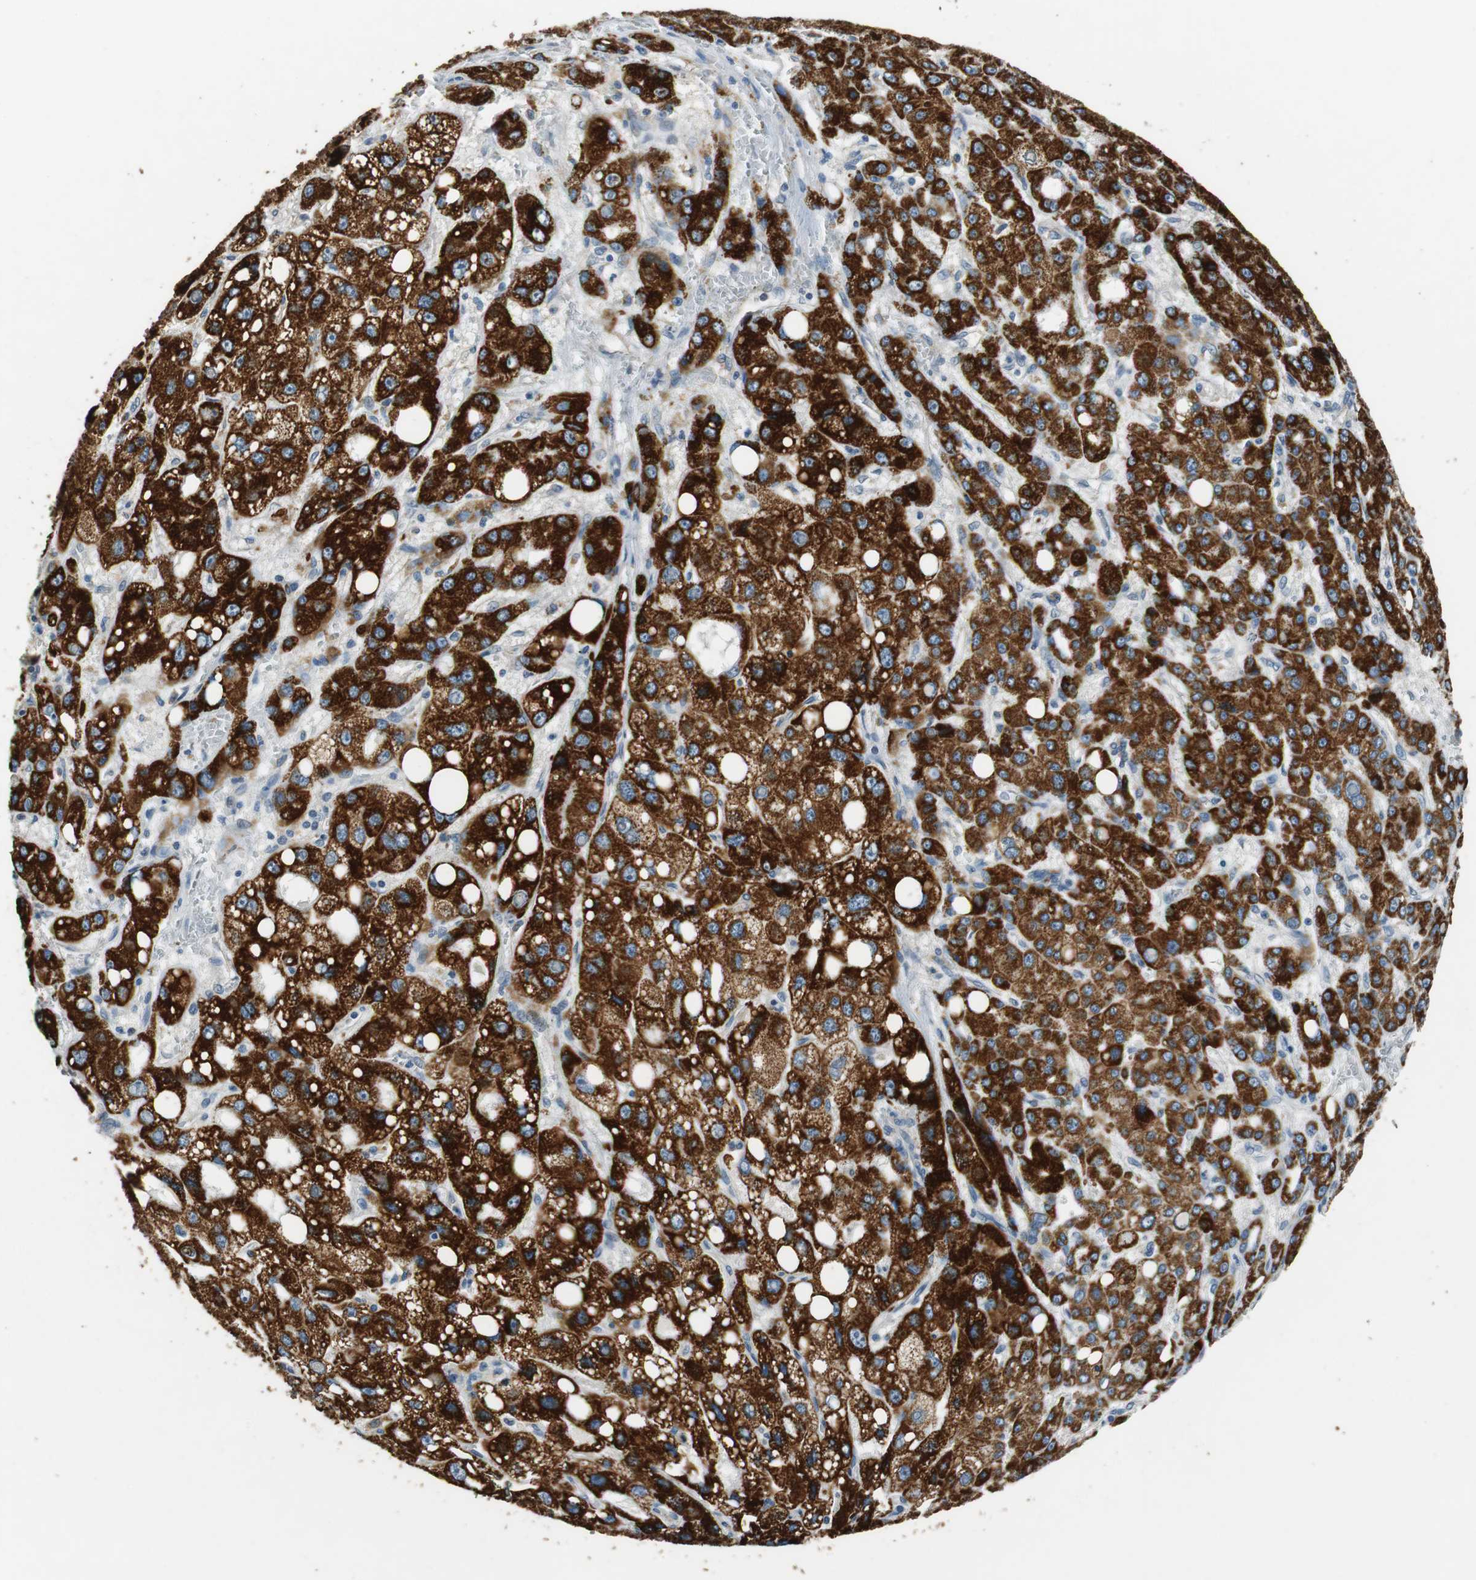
{"staining": {"intensity": "strong", "quantity": ">75%", "location": "cytoplasmic/membranous"}, "tissue": "liver cancer", "cell_type": "Tumor cells", "image_type": "cancer", "snomed": [{"axis": "morphology", "description": "Carcinoma, Hepatocellular, NOS"}, {"axis": "topography", "description": "Liver"}], "caption": "Immunohistochemistry (DAB (3,3'-diaminobenzidine)) staining of human liver cancer (hepatocellular carcinoma) demonstrates strong cytoplasmic/membranous protein staining in about >75% of tumor cells.", "gene": "ALDH4A1", "patient": {"sex": "male", "age": 55}}